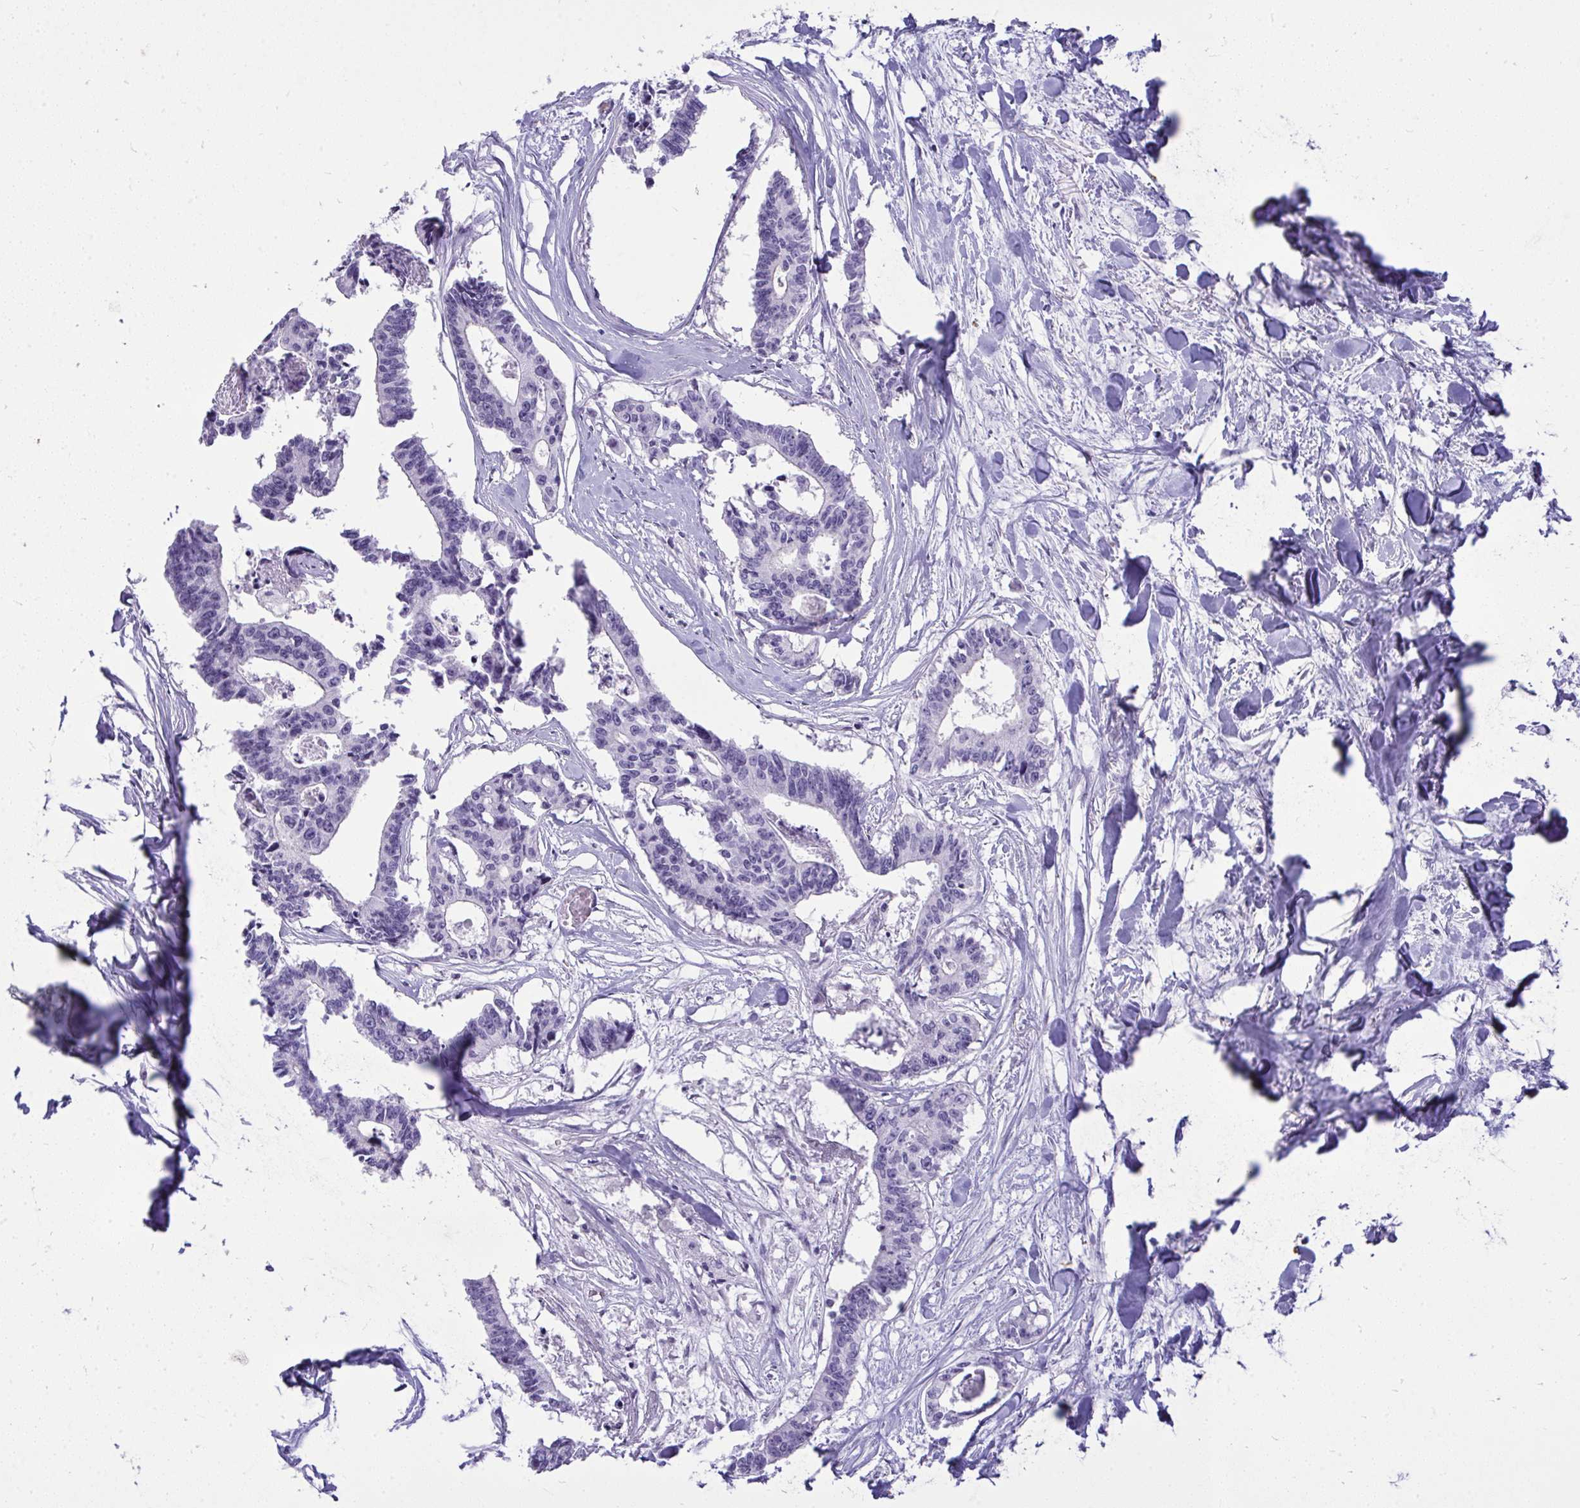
{"staining": {"intensity": "negative", "quantity": "none", "location": "none"}, "tissue": "colorectal cancer", "cell_type": "Tumor cells", "image_type": "cancer", "snomed": [{"axis": "morphology", "description": "Adenocarcinoma, NOS"}, {"axis": "topography", "description": "Rectum"}], "caption": "Immunohistochemistry (IHC) micrograph of neoplastic tissue: human colorectal cancer (adenocarcinoma) stained with DAB shows no significant protein positivity in tumor cells.", "gene": "PRM2", "patient": {"sex": "male", "age": 57}}